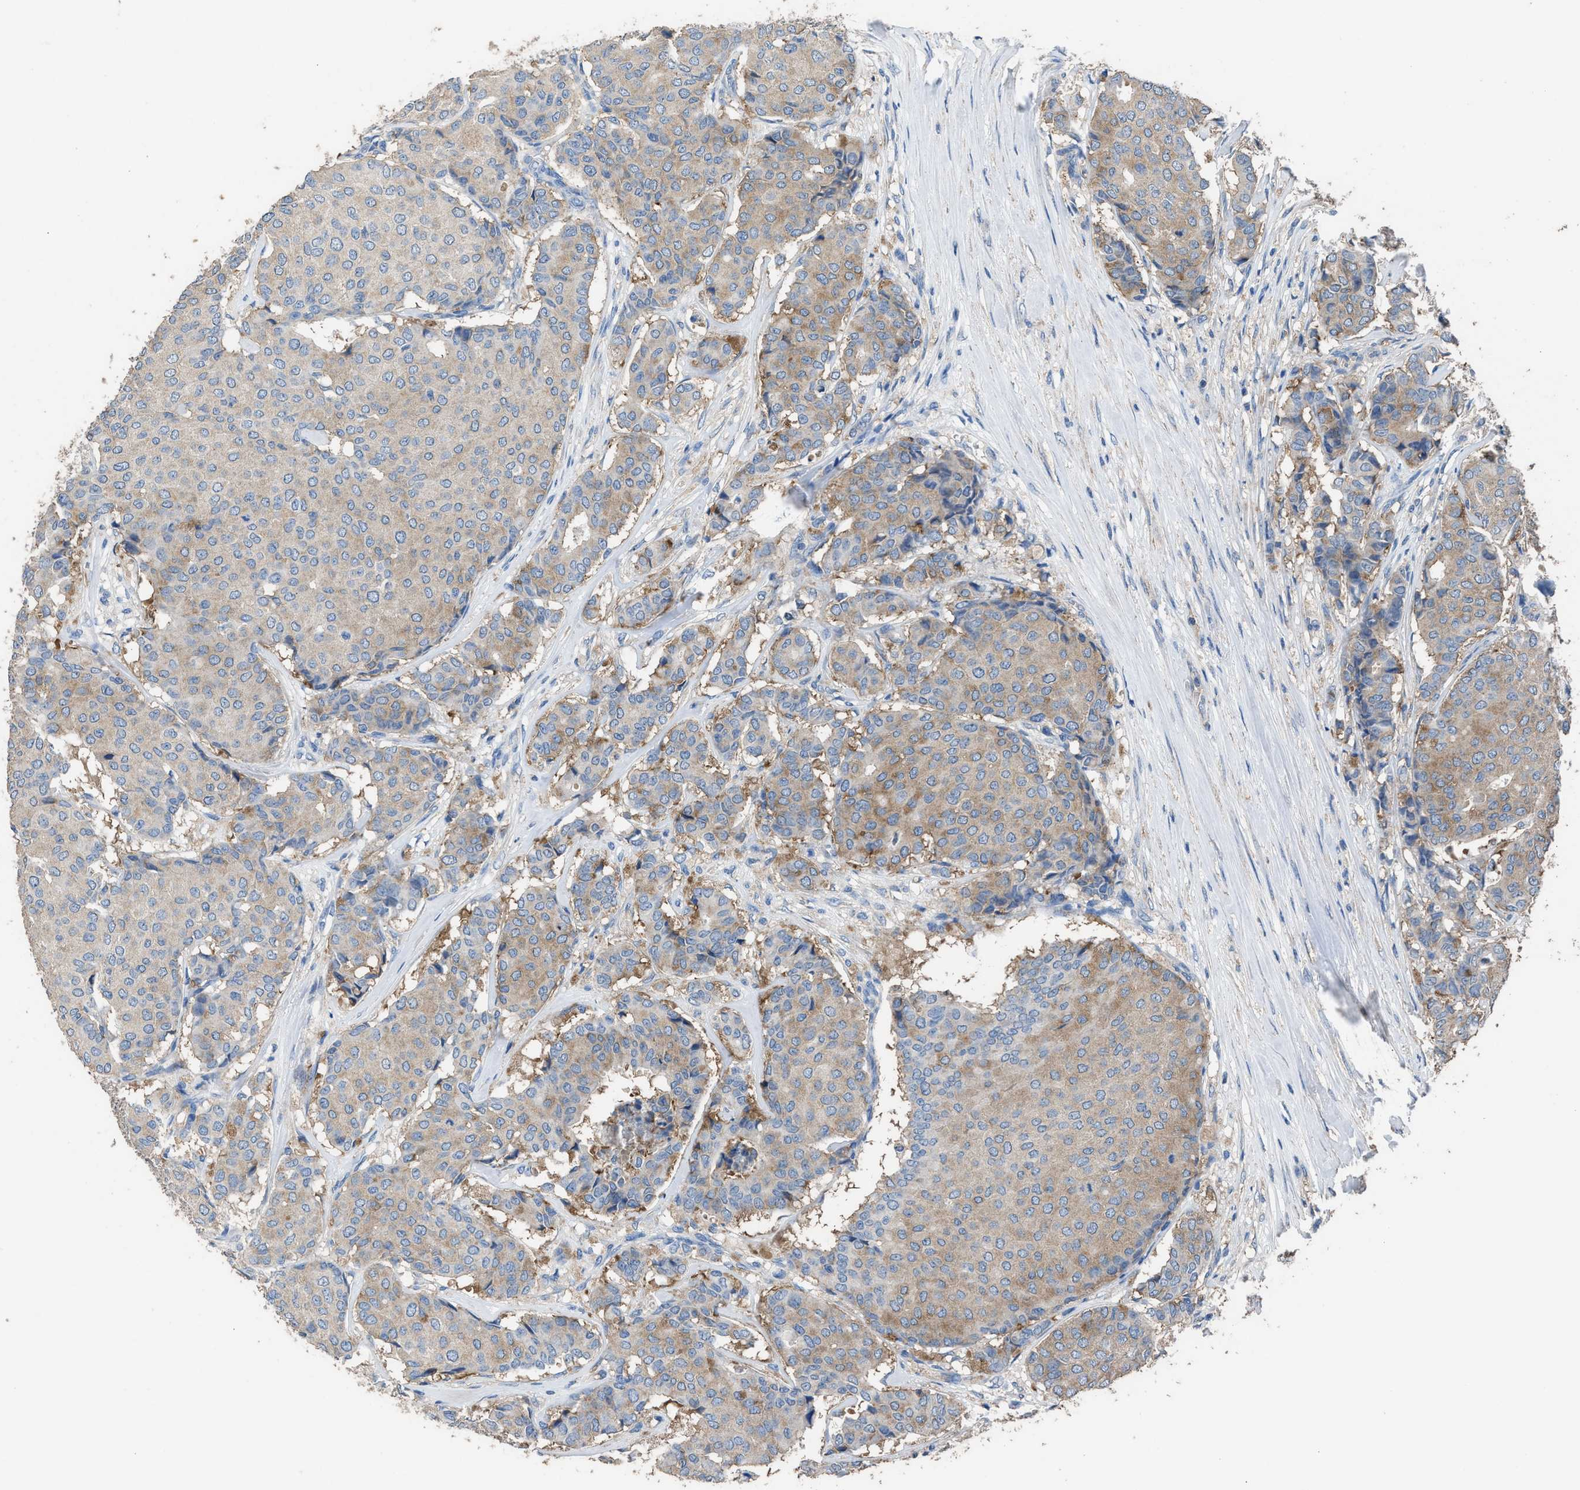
{"staining": {"intensity": "weak", "quantity": "25%-75%", "location": "cytoplasmic/membranous"}, "tissue": "breast cancer", "cell_type": "Tumor cells", "image_type": "cancer", "snomed": [{"axis": "morphology", "description": "Duct carcinoma"}, {"axis": "topography", "description": "Breast"}], "caption": "IHC micrograph of breast cancer (intraductal carcinoma) stained for a protein (brown), which exhibits low levels of weak cytoplasmic/membranous expression in approximately 25%-75% of tumor cells.", "gene": "ITSN1", "patient": {"sex": "female", "age": 75}}